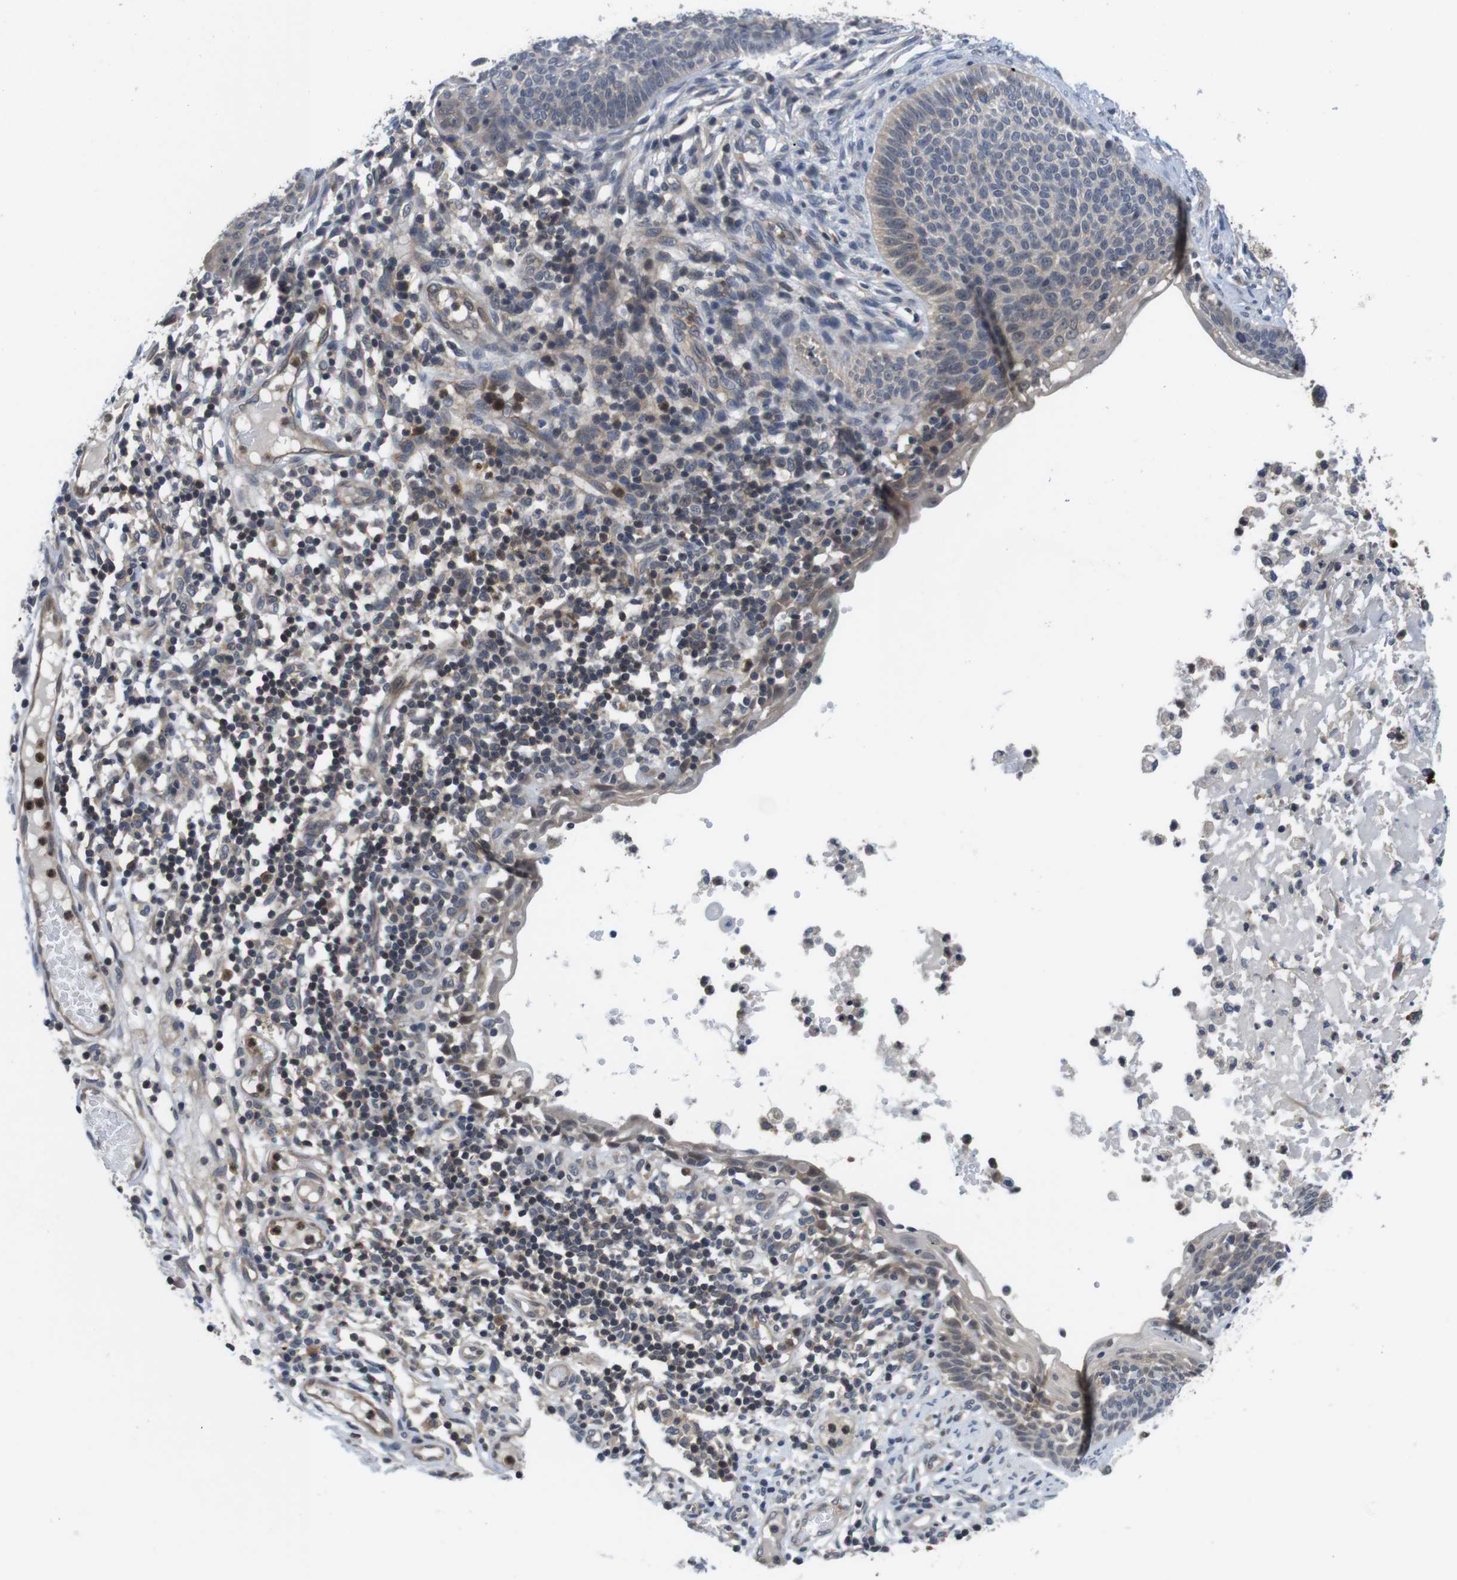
{"staining": {"intensity": "weak", "quantity": "<25%", "location": "cytoplasmic/membranous"}, "tissue": "skin cancer", "cell_type": "Tumor cells", "image_type": "cancer", "snomed": [{"axis": "morphology", "description": "Normal tissue, NOS"}, {"axis": "morphology", "description": "Basal cell carcinoma"}, {"axis": "topography", "description": "Skin"}], "caption": "High power microscopy image of an immunohistochemistry (IHC) photomicrograph of skin basal cell carcinoma, revealing no significant expression in tumor cells.", "gene": "FADD", "patient": {"sex": "male", "age": 87}}